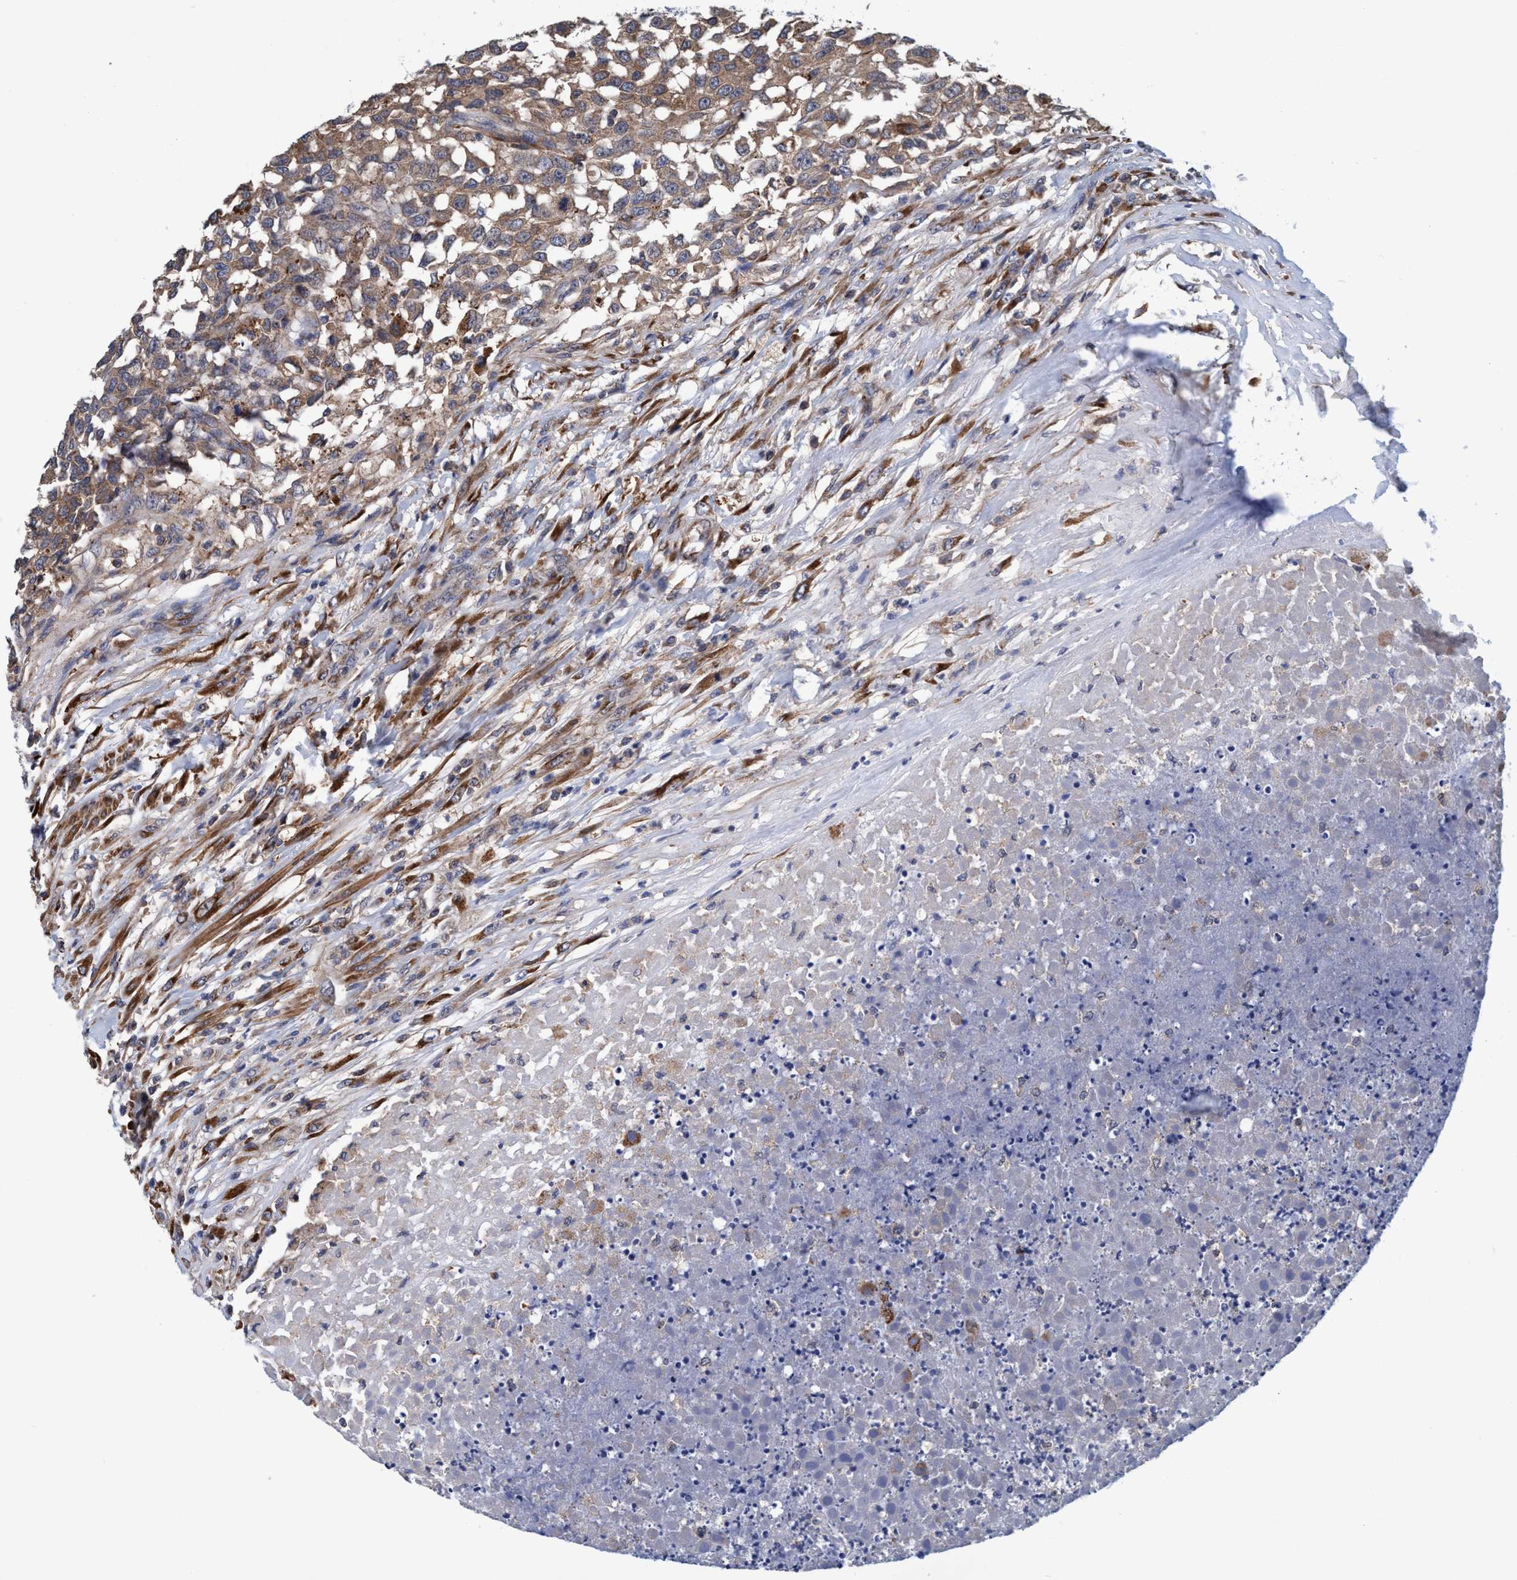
{"staining": {"intensity": "moderate", "quantity": ">75%", "location": "cytoplasmic/membranous"}, "tissue": "testis cancer", "cell_type": "Tumor cells", "image_type": "cancer", "snomed": [{"axis": "morphology", "description": "Seminoma, NOS"}, {"axis": "topography", "description": "Testis"}], "caption": "Immunohistochemical staining of human testis cancer (seminoma) demonstrates moderate cytoplasmic/membranous protein positivity in about >75% of tumor cells. Immunohistochemistry stains the protein of interest in brown and the nuclei are stained blue.", "gene": "CALCOCO2", "patient": {"sex": "male", "age": 59}}